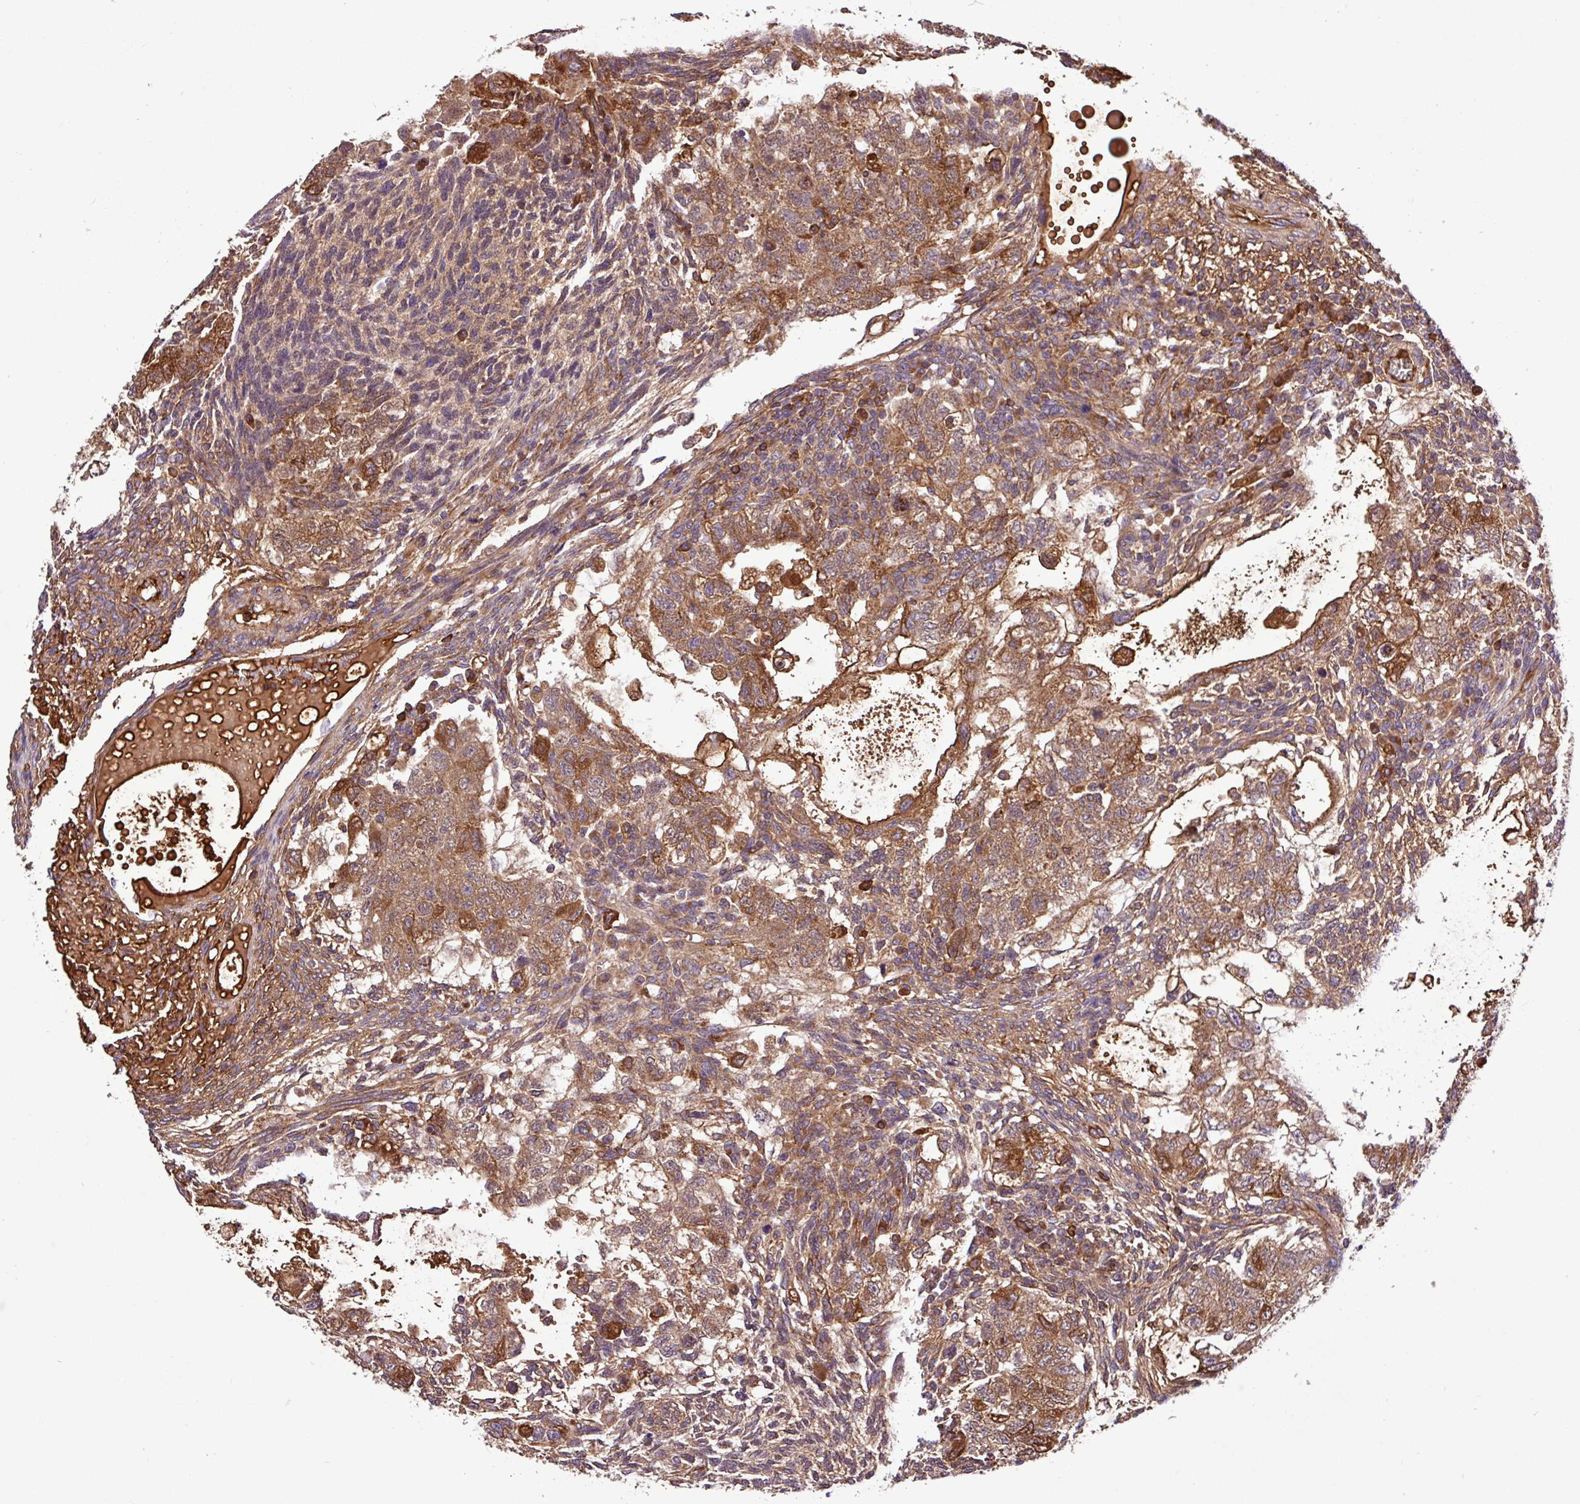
{"staining": {"intensity": "moderate", "quantity": ">75%", "location": "cytoplasmic/membranous"}, "tissue": "testis cancer", "cell_type": "Tumor cells", "image_type": "cancer", "snomed": [{"axis": "morphology", "description": "Carcinoma, Embryonal, NOS"}, {"axis": "topography", "description": "Testis"}], "caption": "Testis cancer stained with a brown dye displays moderate cytoplasmic/membranous positive expression in approximately >75% of tumor cells.", "gene": "CWH43", "patient": {"sex": "male", "age": 37}}